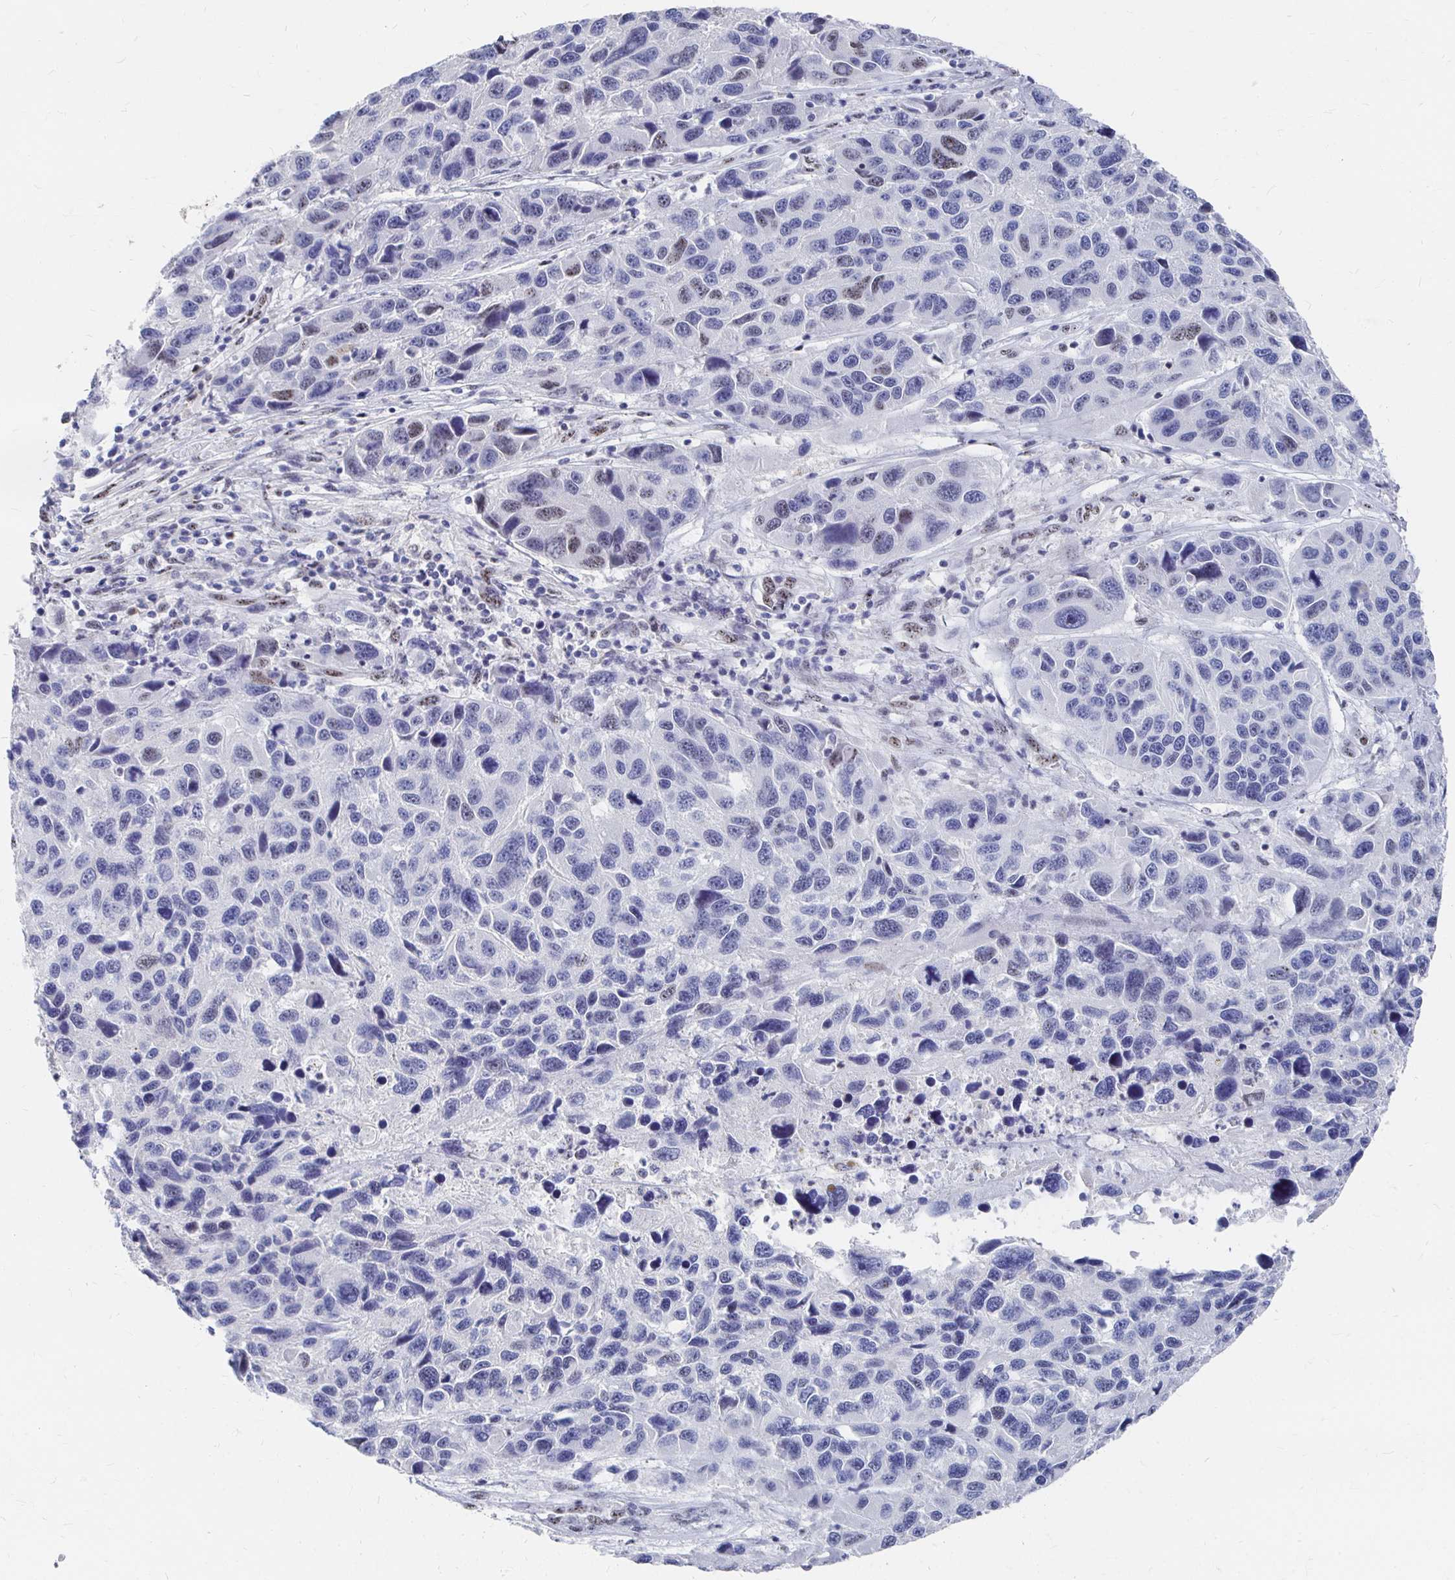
{"staining": {"intensity": "negative", "quantity": "none", "location": "none"}, "tissue": "melanoma", "cell_type": "Tumor cells", "image_type": "cancer", "snomed": [{"axis": "morphology", "description": "Malignant melanoma, NOS"}, {"axis": "topography", "description": "Skin"}], "caption": "Protein analysis of malignant melanoma demonstrates no significant staining in tumor cells.", "gene": "CLIC3", "patient": {"sex": "male", "age": 53}}